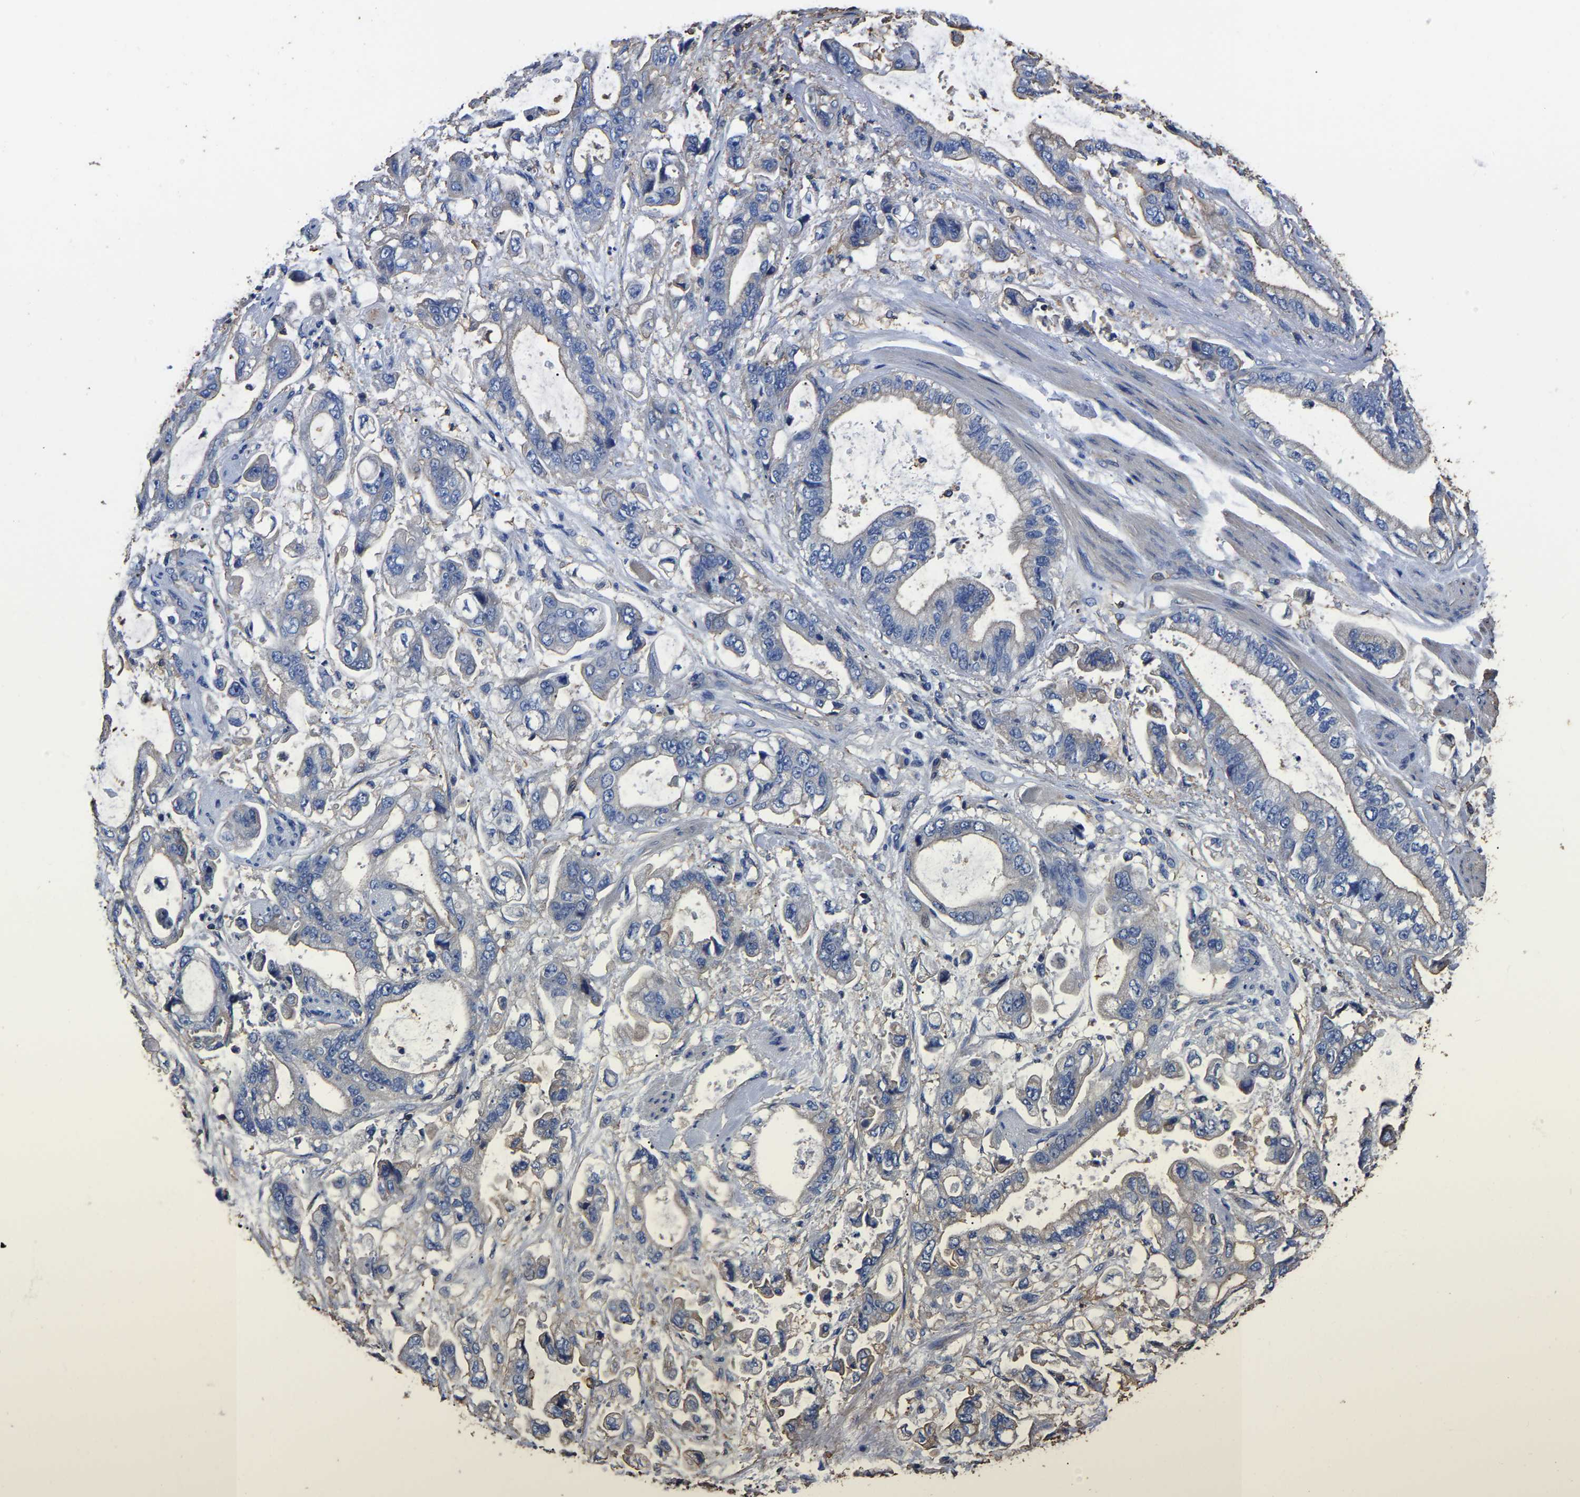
{"staining": {"intensity": "negative", "quantity": "none", "location": "none"}, "tissue": "stomach cancer", "cell_type": "Tumor cells", "image_type": "cancer", "snomed": [{"axis": "morphology", "description": "Normal tissue, NOS"}, {"axis": "morphology", "description": "Adenocarcinoma, NOS"}, {"axis": "topography", "description": "Stomach"}], "caption": "This is an immunohistochemistry photomicrograph of stomach adenocarcinoma. There is no staining in tumor cells.", "gene": "ARMT1", "patient": {"sex": "male", "age": 62}}